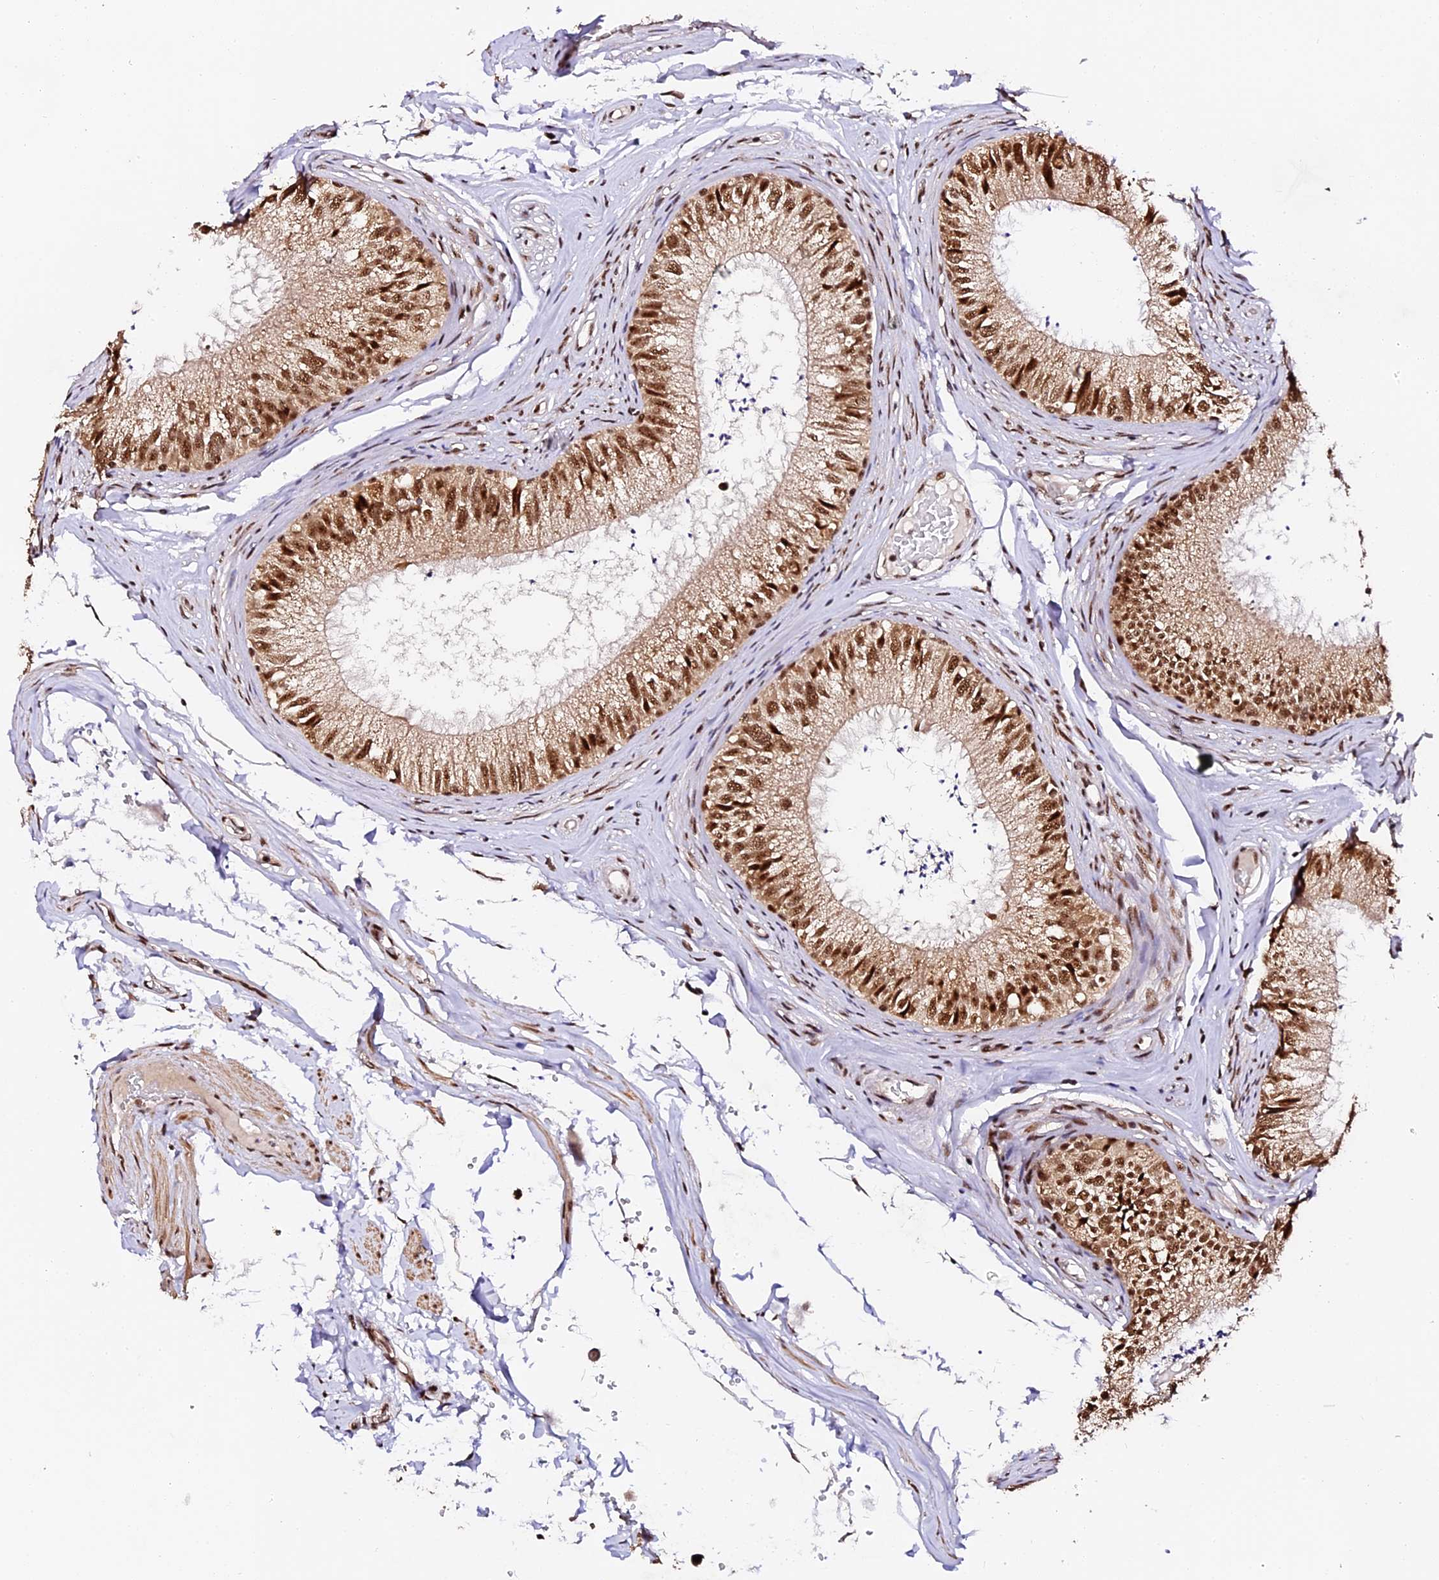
{"staining": {"intensity": "strong", "quantity": ">75%", "location": "nuclear"}, "tissue": "epididymis", "cell_type": "Glandular cells", "image_type": "normal", "snomed": [{"axis": "morphology", "description": "Normal tissue, NOS"}, {"axis": "topography", "description": "Epididymis"}], "caption": "Immunohistochemical staining of unremarkable epididymis reveals >75% levels of strong nuclear protein staining in approximately >75% of glandular cells. The protein is shown in brown color, while the nuclei are stained blue.", "gene": "MCRS1", "patient": {"sex": "male", "age": 79}}